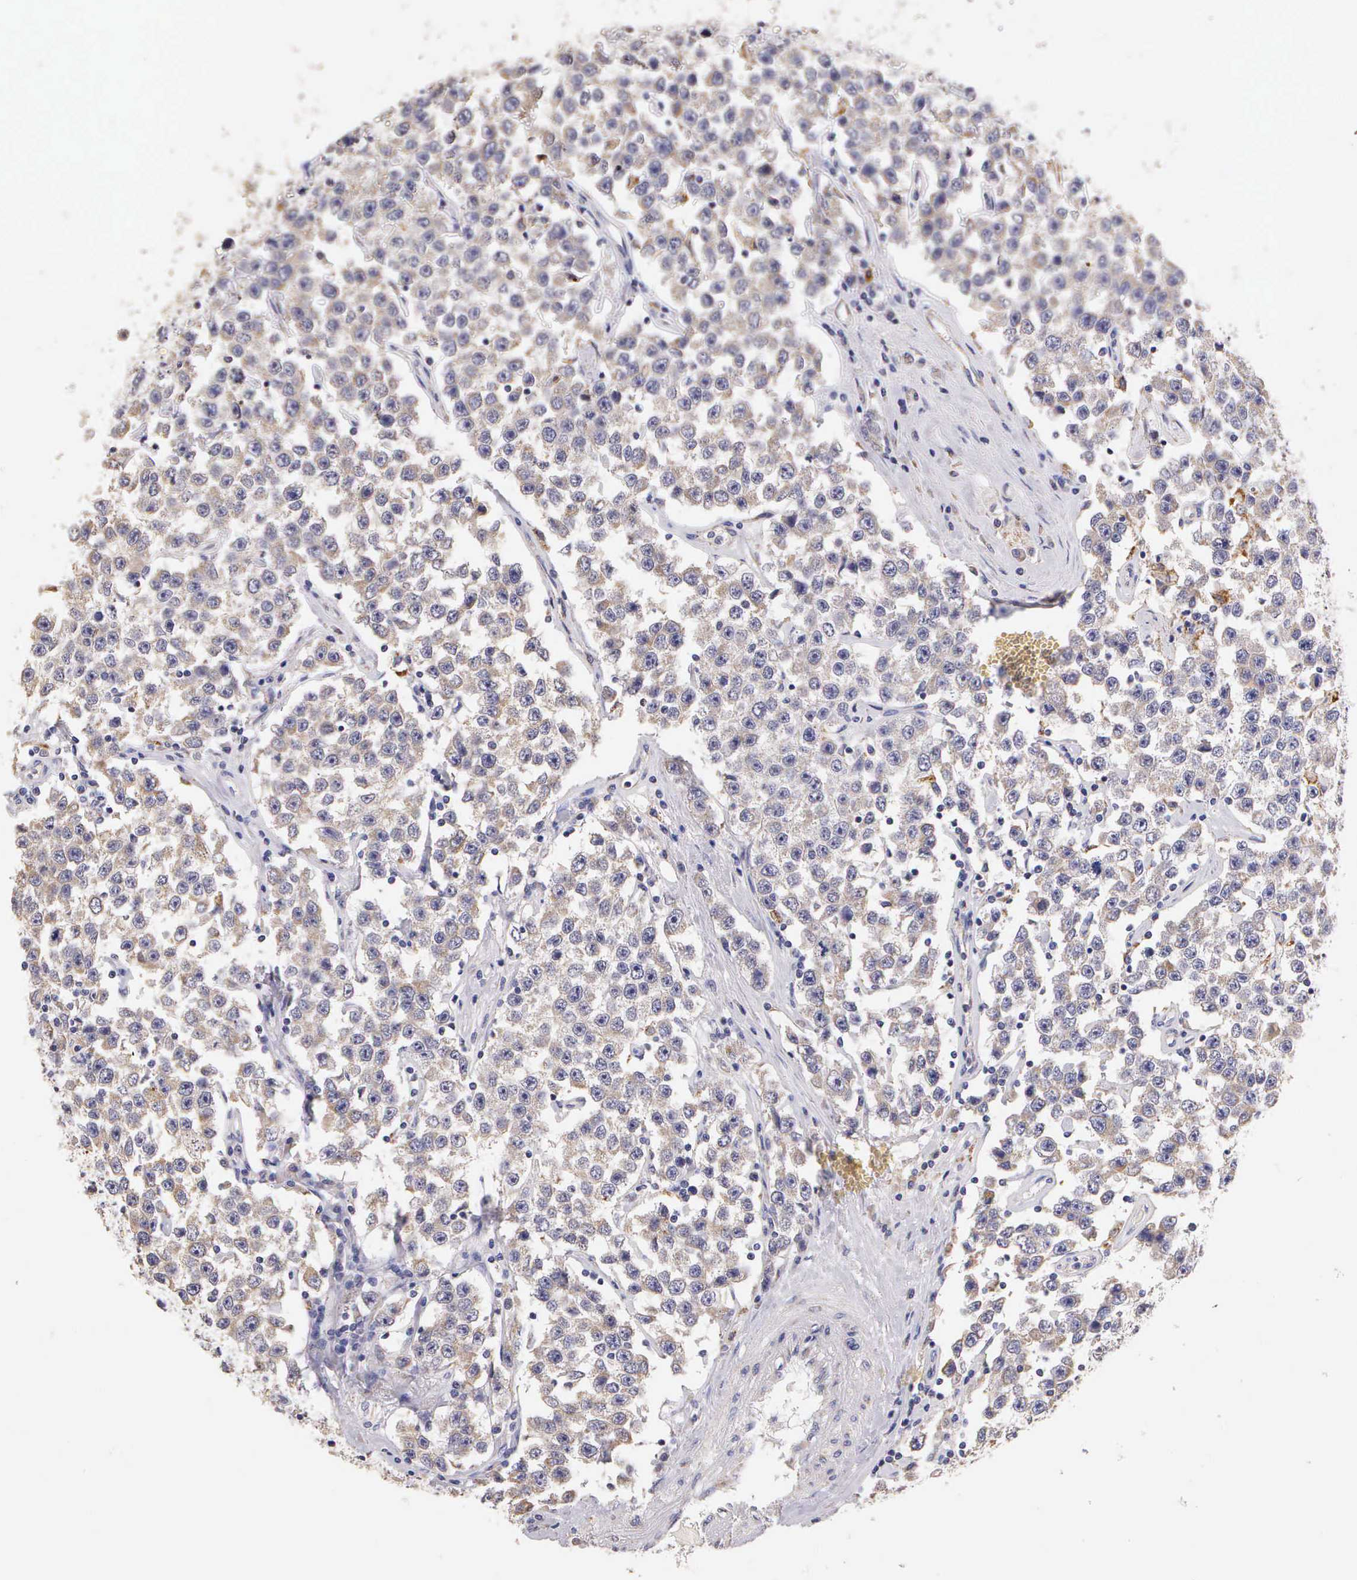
{"staining": {"intensity": "weak", "quantity": "25%-75%", "location": "cytoplasmic/membranous"}, "tissue": "testis cancer", "cell_type": "Tumor cells", "image_type": "cancer", "snomed": [{"axis": "morphology", "description": "Seminoma, NOS"}, {"axis": "topography", "description": "Testis"}], "caption": "Testis cancer stained for a protein (brown) shows weak cytoplasmic/membranous positive expression in approximately 25%-75% of tumor cells.", "gene": "ESR1", "patient": {"sex": "male", "age": 52}}